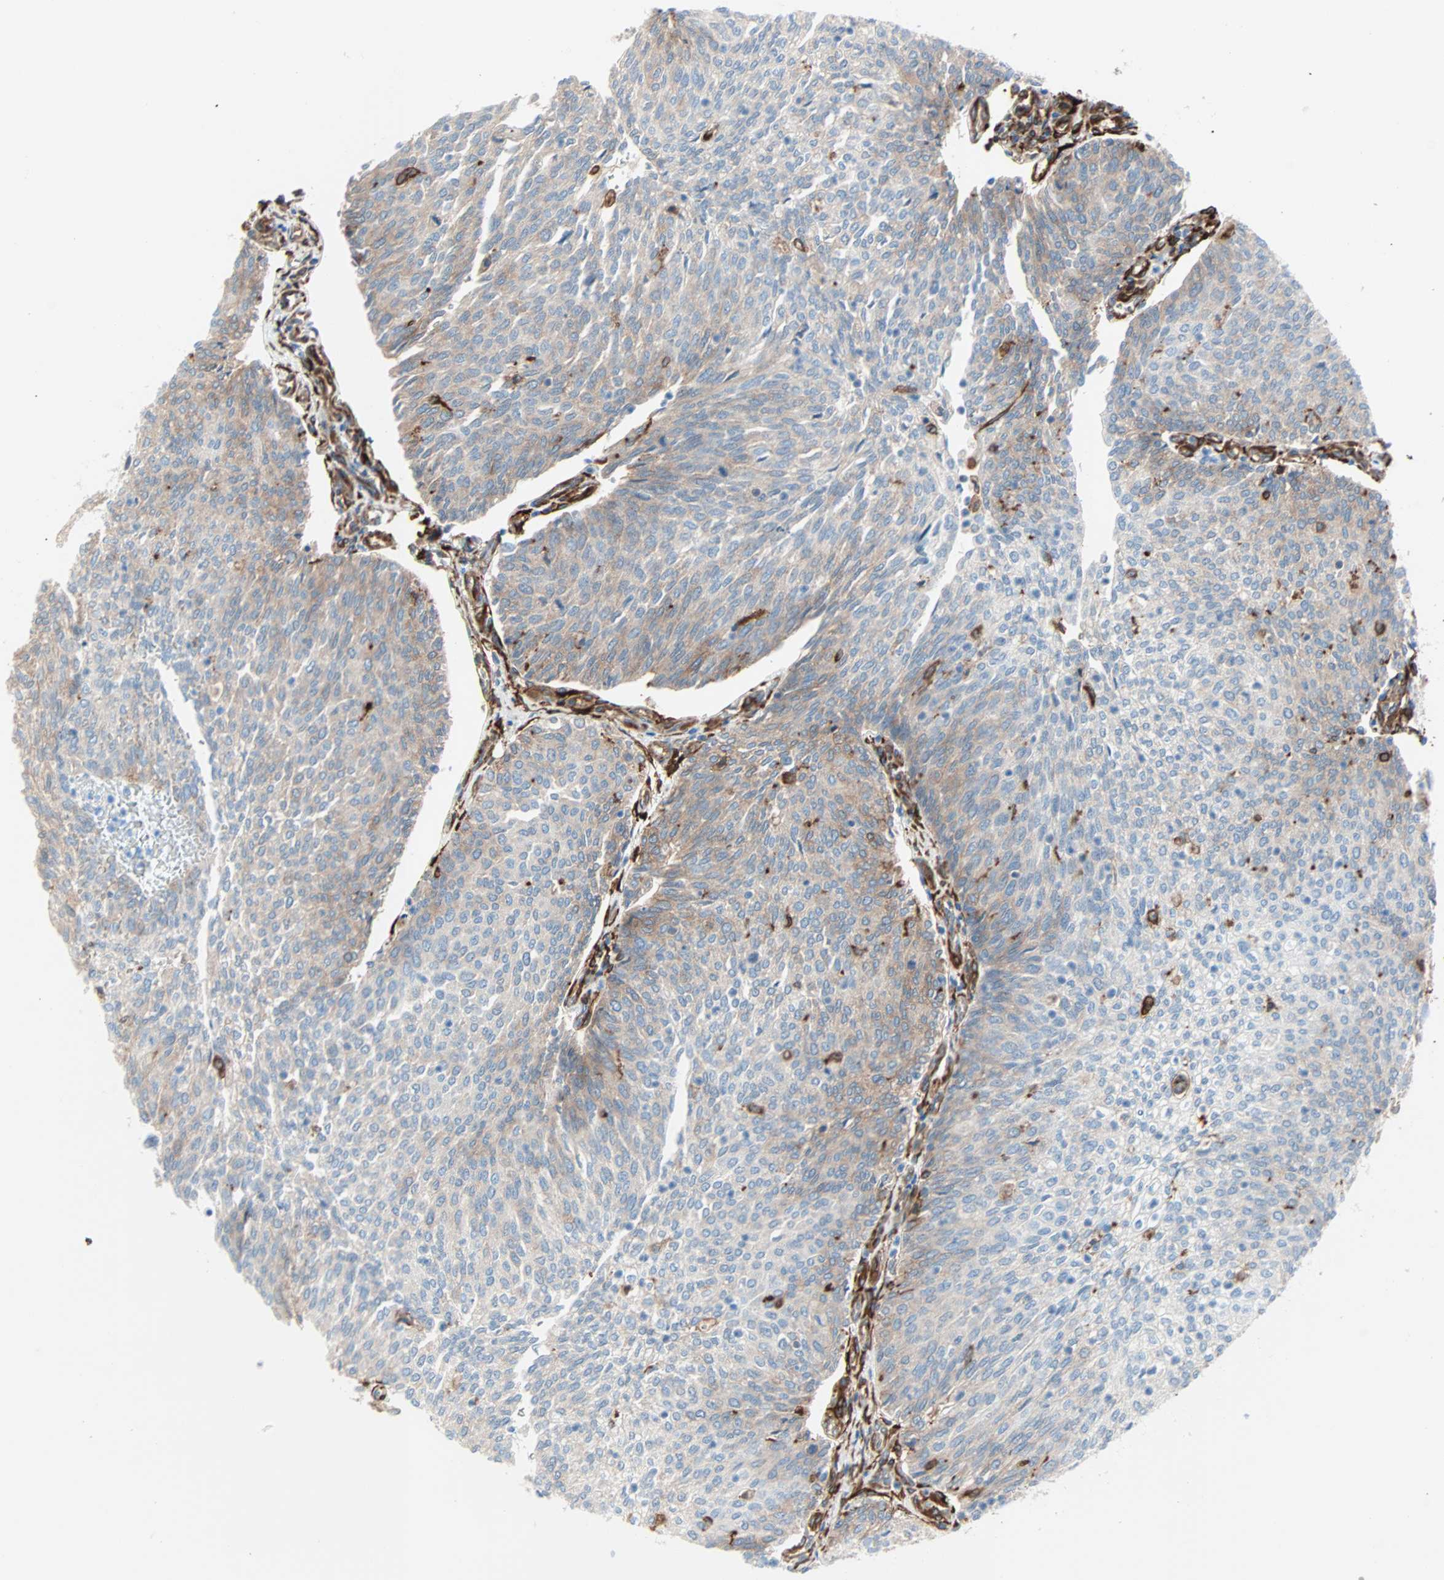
{"staining": {"intensity": "moderate", "quantity": "25%-75%", "location": "cytoplasmic/membranous"}, "tissue": "urothelial cancer", "cell_type": "Tumor cells", "image_type": "cancer", "snomed": [{"axis": "morphology", "description": "Urothelial carcinoma, Low grade"}, {"axis": "topography", "description": "Urinary bladder"}], "caption": "Urothelial cancer stained with a brown dye exhibits moderate cytoplasmic/membranous positive staining in about 25%-75% of tumor cells.", "gene": "EPB41L2", "patient": {"sex": "female", "age": 79}}